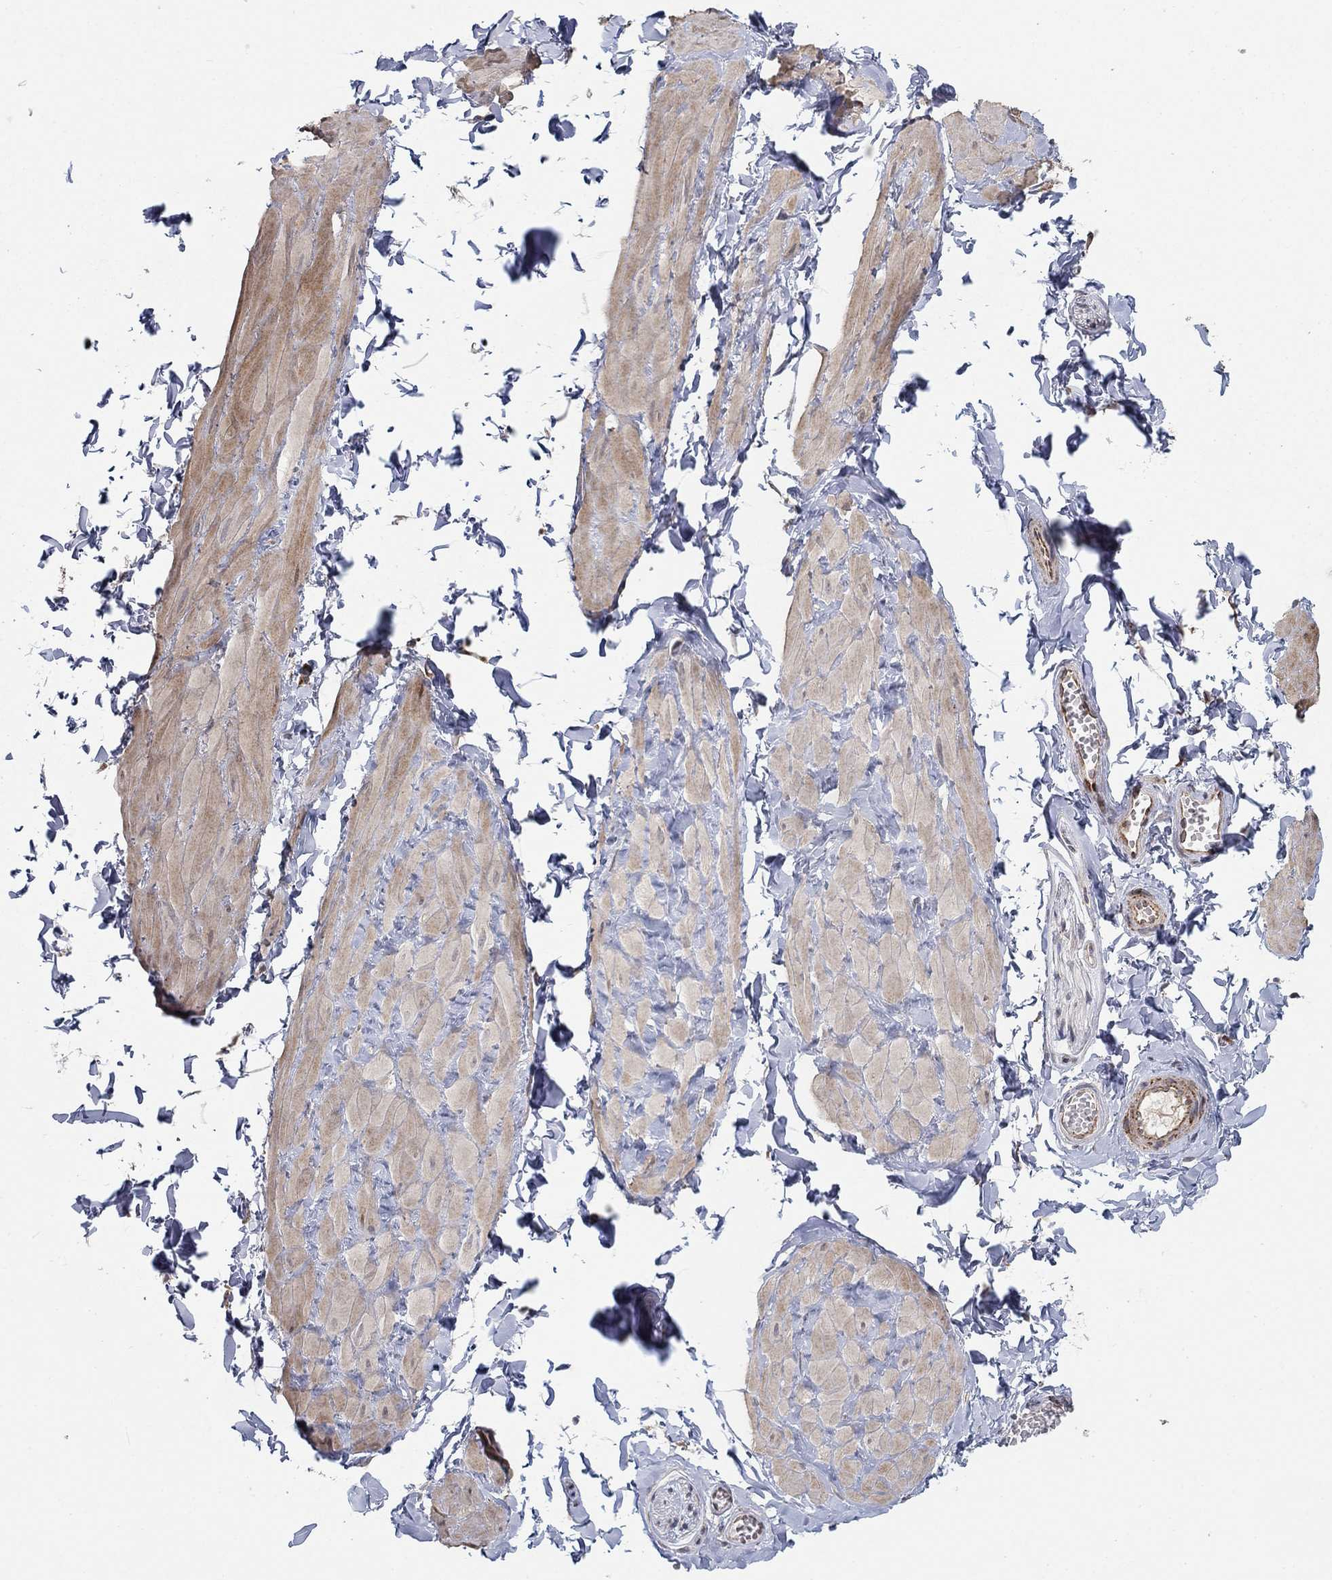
{"staining": {"intensity": "negative", "quantity": "none", "location": "none"}, "tissue": "adipose tissue", "cell_type": "Adipocytes", "image_type": "normal", "snomed": [{"axis": "morphology", "description": "Normal tissue, NOS"}, {"axis": "topography", "description": "Smooth muscle"}, {"axis": "topography", "description": "Peripheral nerve tissue"}], "caption": "Normal adipose tissue was stained to show a protein in brown. There is no significant positivity in adipocytes. (Brightfield microscopy of DAB (3,3'-diaminobenzidine) immunohistochemistry at high magnification).", "gene": "ZNF395", "patient": {"sex": "male", "age": 22}}